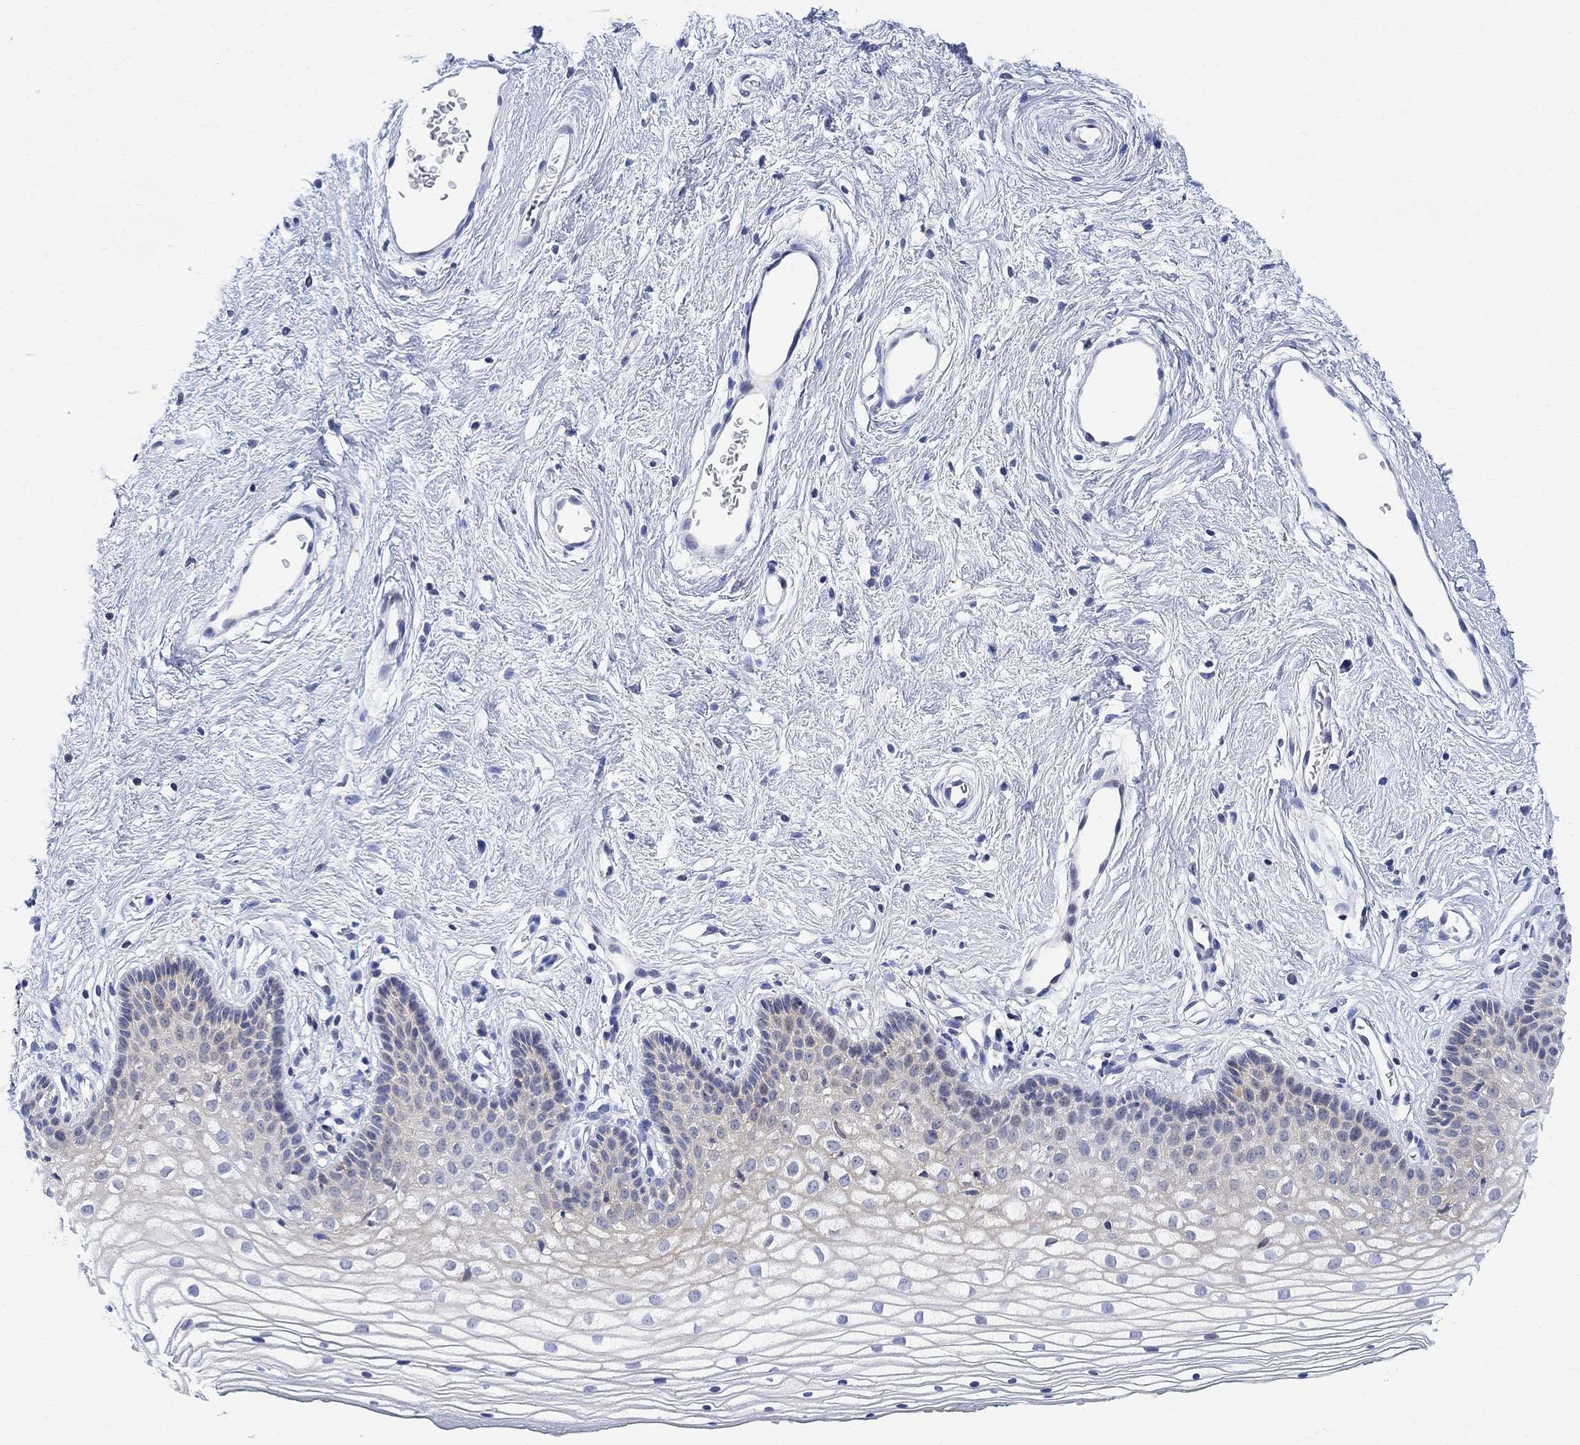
{"staining": {"intensity": "negative", "quantity": "none", "location": "none"}, "tissue": "vagina", "cell_type": "Squamous epithelial cells", "image_type": "normal", "snomed": [{"axis": "morphology", "description": "Normal tissue, NOS"}, {"axis": "topography", "description": "Vagina"}], "caption": "The IHC micrograph has no significant expression in squamous epithelial cells of vagina. (Immunohistochemistry (ihc), brightfield microscopy, high magnification).", "gene": "ARSK", "patient": {"sex": "female", "age": 36}}